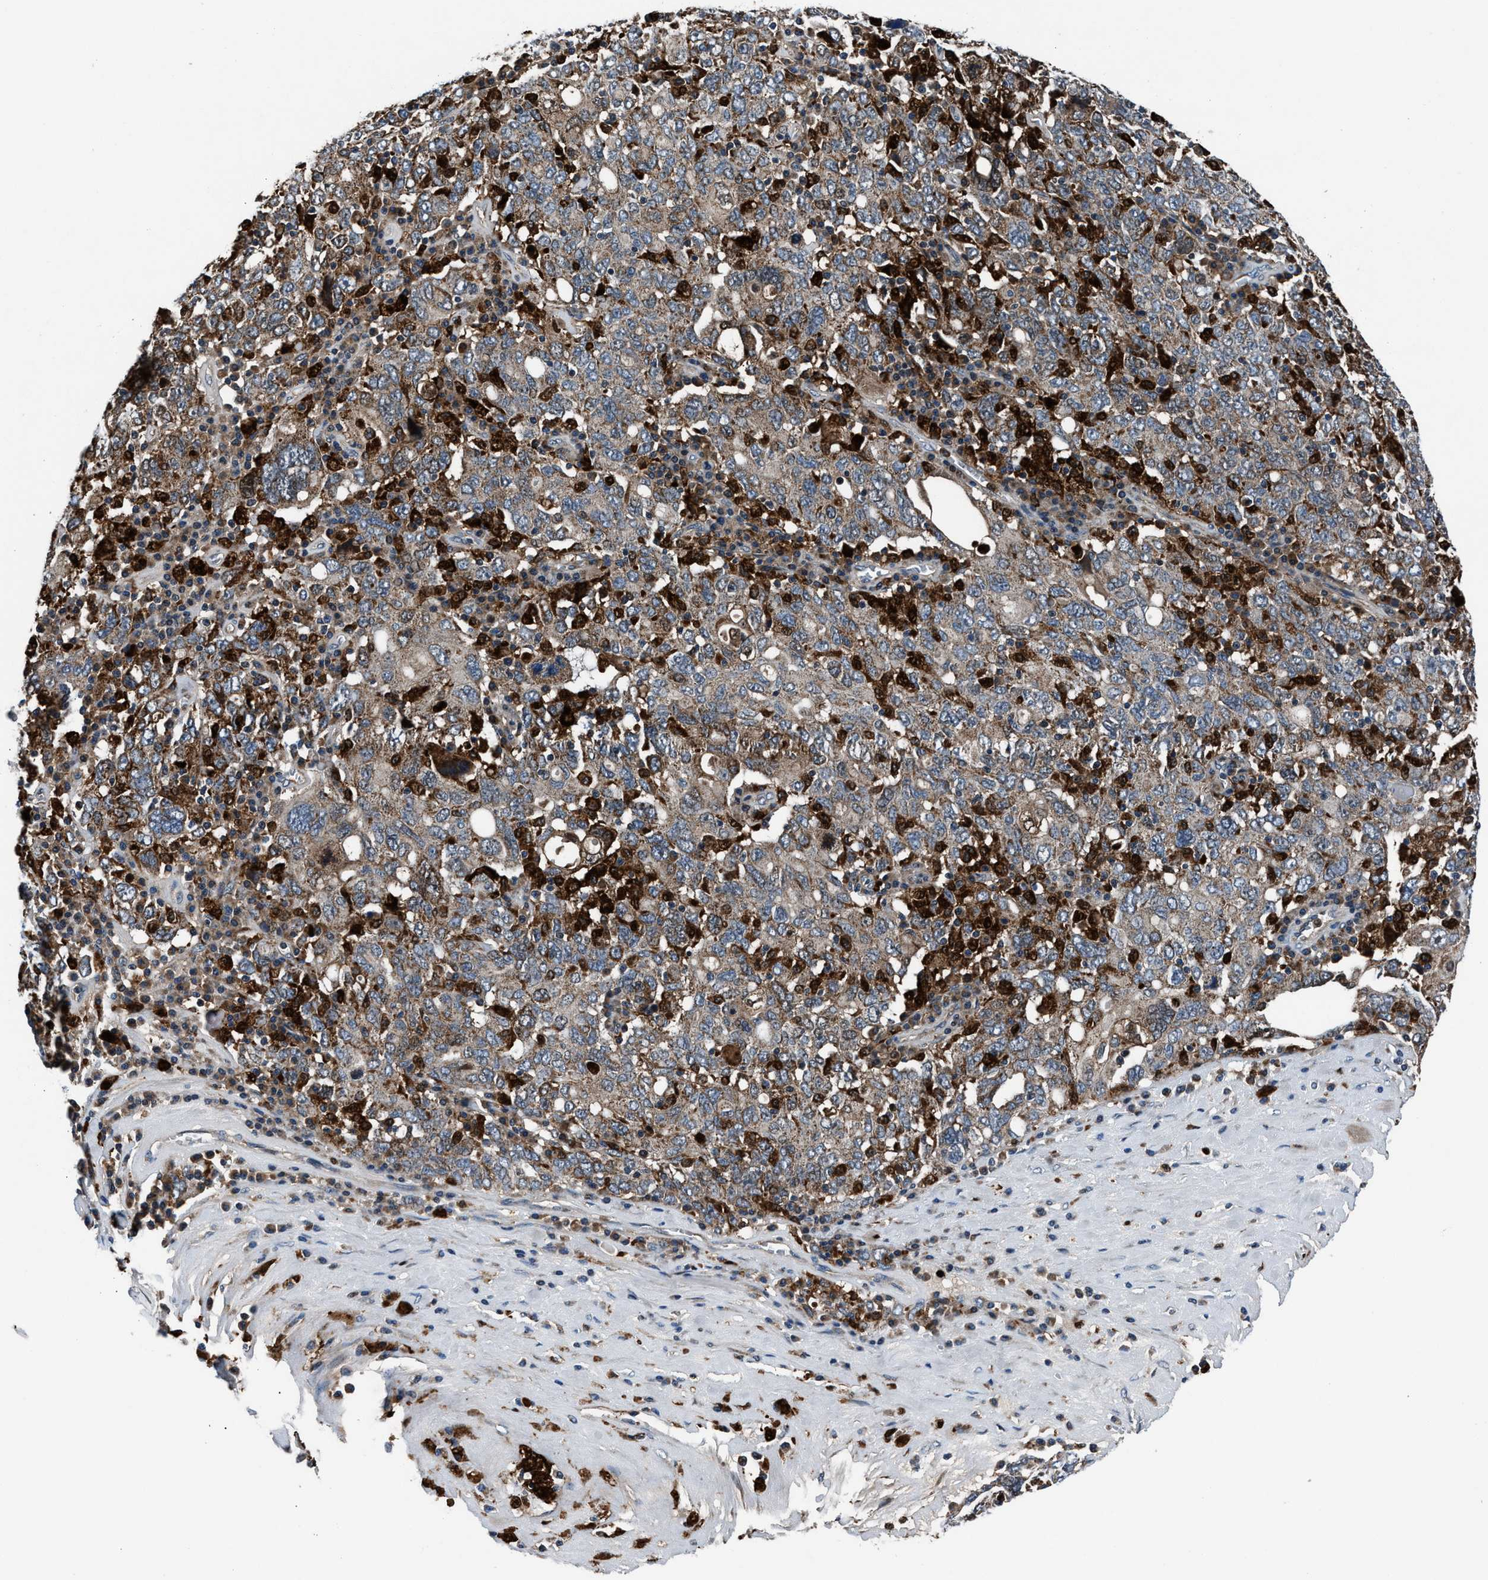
{"staining": {"intensity": "moderate", "quantity": ">75%", "location": "cytoplasmic/membranous"}, "tissue": "ovarian cancer", "cell_type": "Tumor cells", "image_type": "cancer", "snomed": [{"axis": "morphology", "description": "Carcinoma, endometroid"}, {"axis": "topography", "description": "Ovary"}], "caption": "Ovarian cancer (endometroid carcinoma) tissue shows moderate cytoplasmic/membranous staining in about >75% of tumor cells, visualized by immunohistochemistry.", "gene": "FAM221A", "patient": {"sex": "female", "age": 62}}